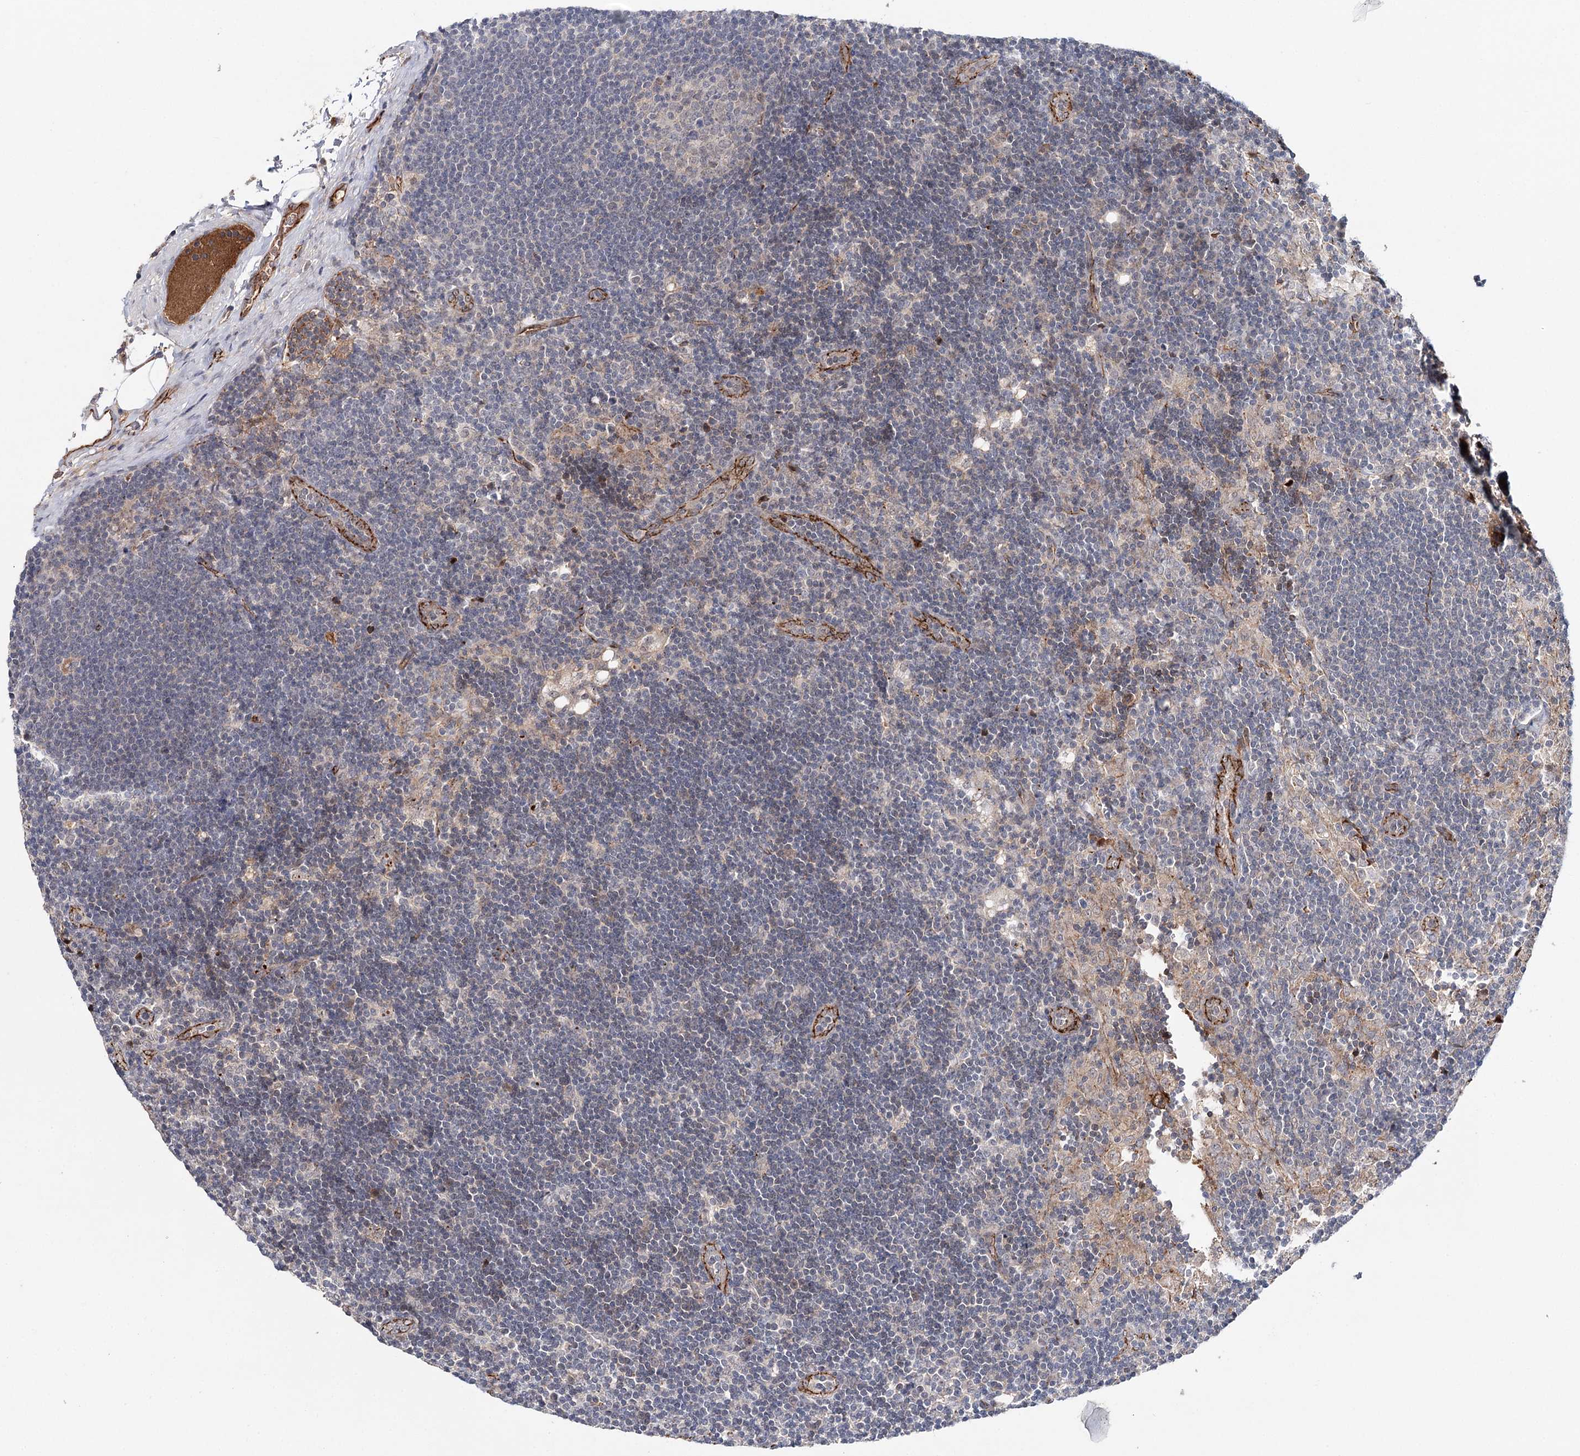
{"staining": {"intensity": "negative", "quantity": "none", "location": "none"}, "tissue": "lymph node", "cell_type": "Germinal center cells", "image_type": "normal", "snomed": [{"axis": "morphology", "description": "Normal tissue, NOS"}, {"axis": "topography", "description": "Lymph node"}], "caption": "IHC image of unremarkable human lymph node stained for a protein (brown), which exhibits no expression in germinal center cells.", "gene": "PKP4", "patient": {"sex": "male", "age": 24}}